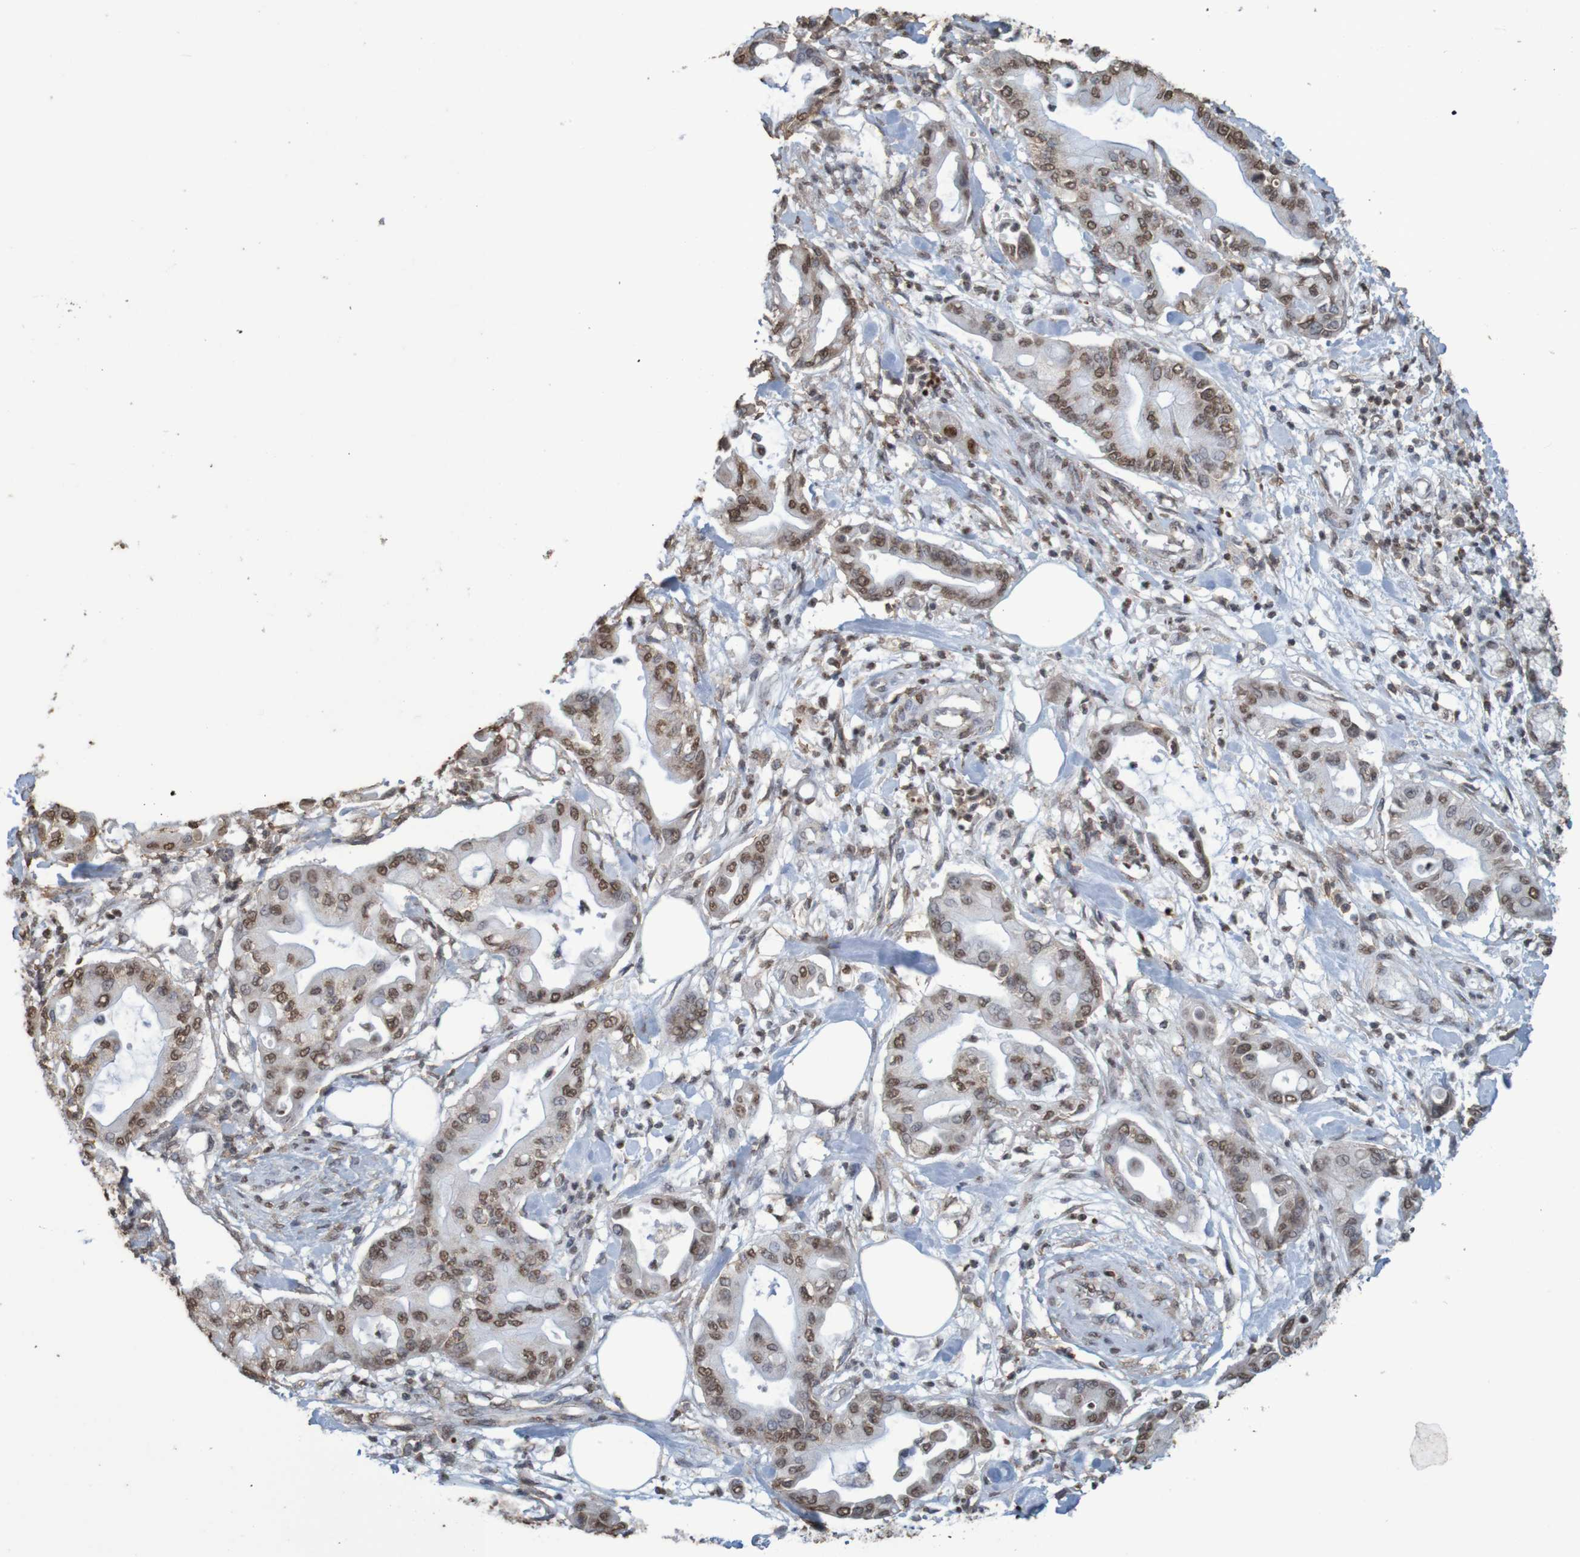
{"staining": {"intensity": "weak", "quantity": ">75%", "location": "nuclear"}, "tissue": "pancreatic cancer", "cell_type": "Tumor cells", "image_type": "cancer", "snomed": [{"axis": "morphology", "description": "Adenocarcinoma, NOS"}, {"axis": "morphology", "description": "Adenocarcinoma, metastatic, NOS"}, {"axis": "topography", "description": "Lymph node"}, {"axis": "topography", "description": "Pancreas"}, {"axis": "topography", "description": "Duodenum"}], "caption": "Protein expression analysis of pancreatic metastatic adenocarcinoma reveals weak nuclear staining in approximately >75% of tumor cells. (IHC, brightfield microscopy, high magnification).", "gene": "GFI1", "patient": {"sex": "female", "age": 64}}